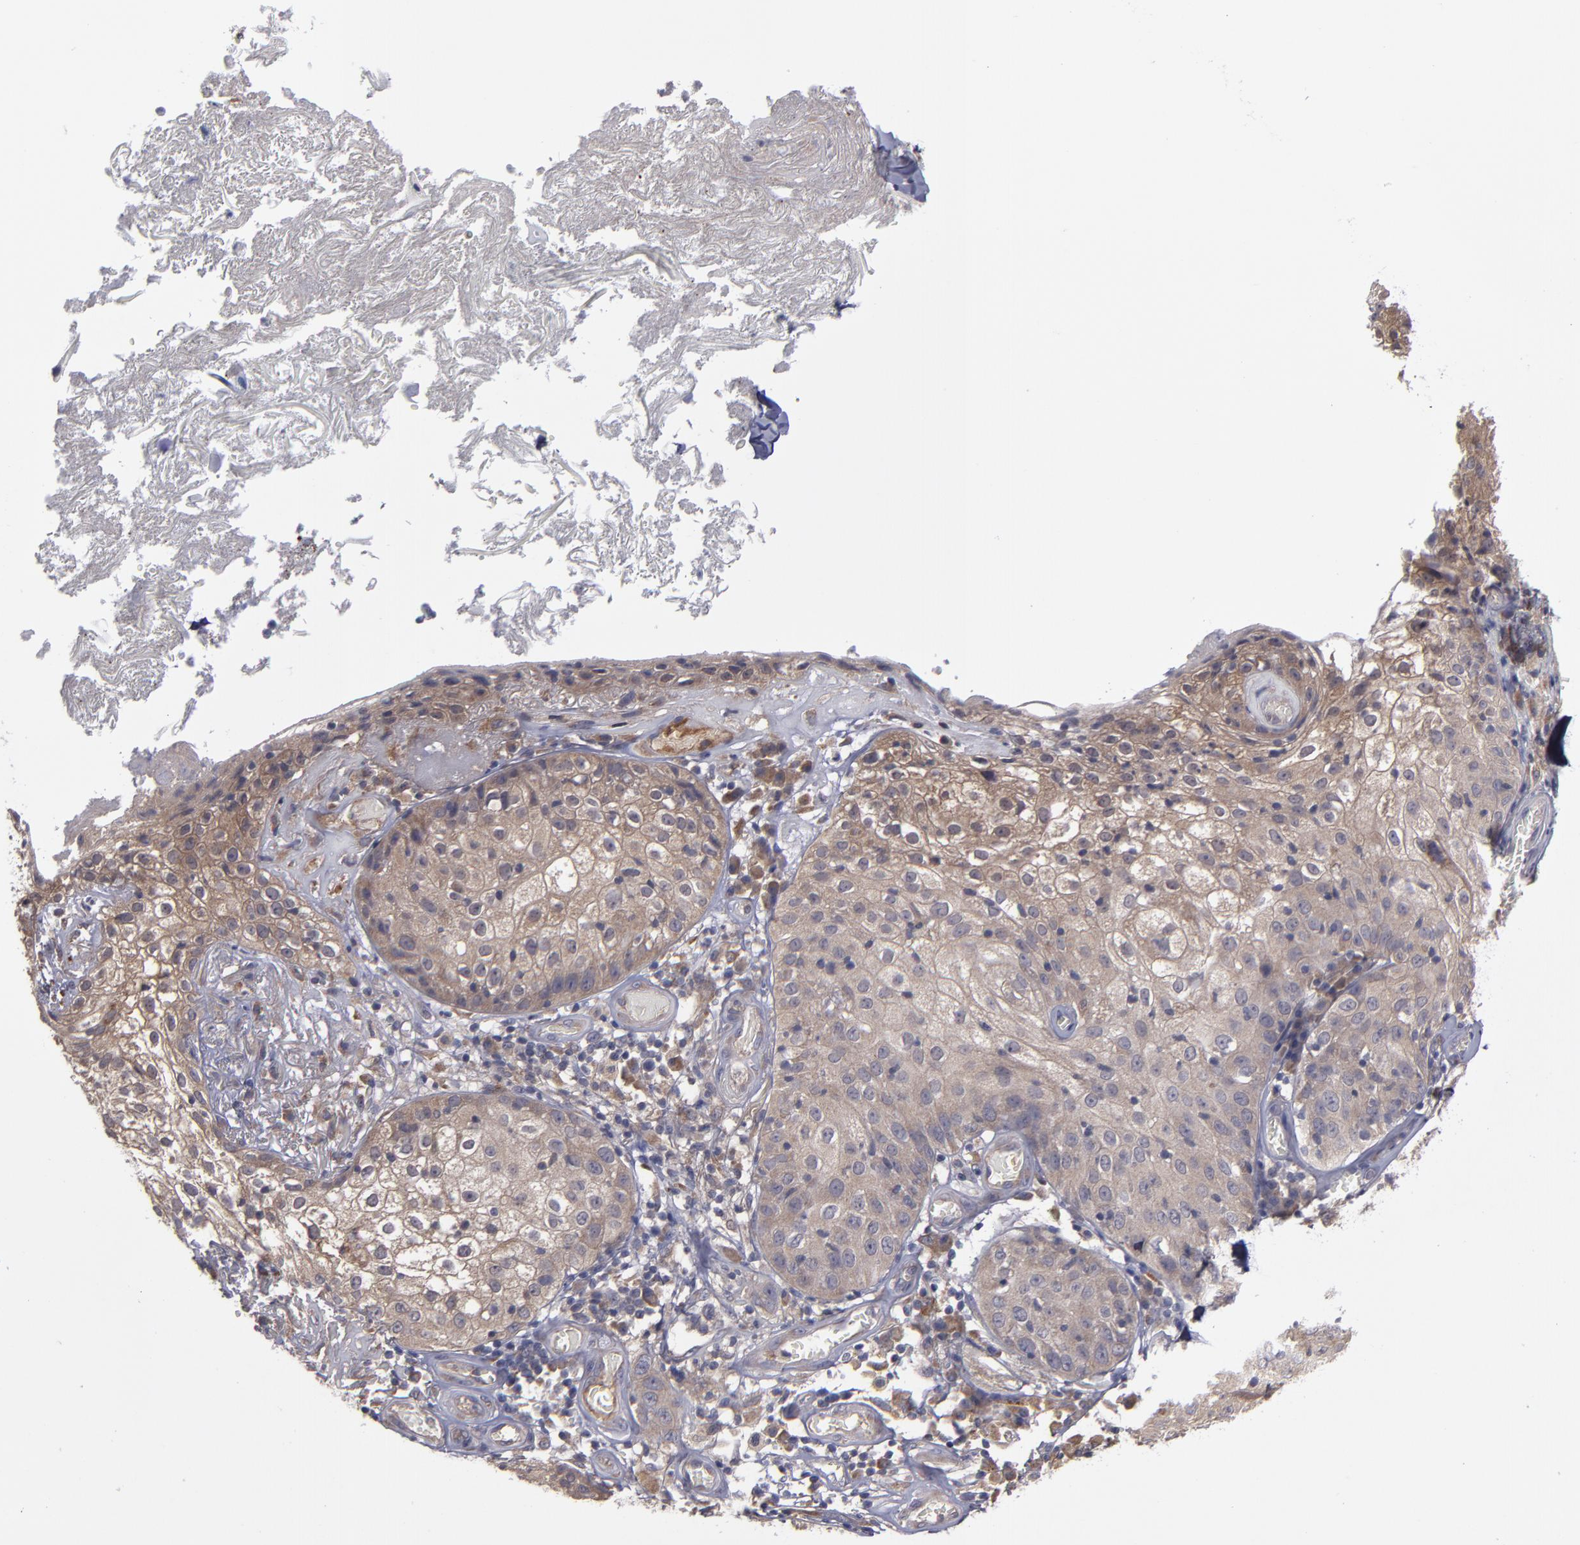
{"staining": {"intensity": "moderate", "quantity": ">75%", "location": "cytoplasmic/membranous"}, "tissue": "skin cancer", "cell_type": "Tumor cells", "image_type": "cancer", "snomed": [{"axis": "morphology", "description": "Squamous cell carcinoma, NOS"}, {"axis": "topography", "description": "Skin"}], "caption": "There is medium levels of moderate cytoplasmic/membranous expression in tumor cells of skin cancer, as demonstrated by immunohistochemical staining (brown color).", "gene": "MMP11", "patient": {"sex": "male", "age": 65}}